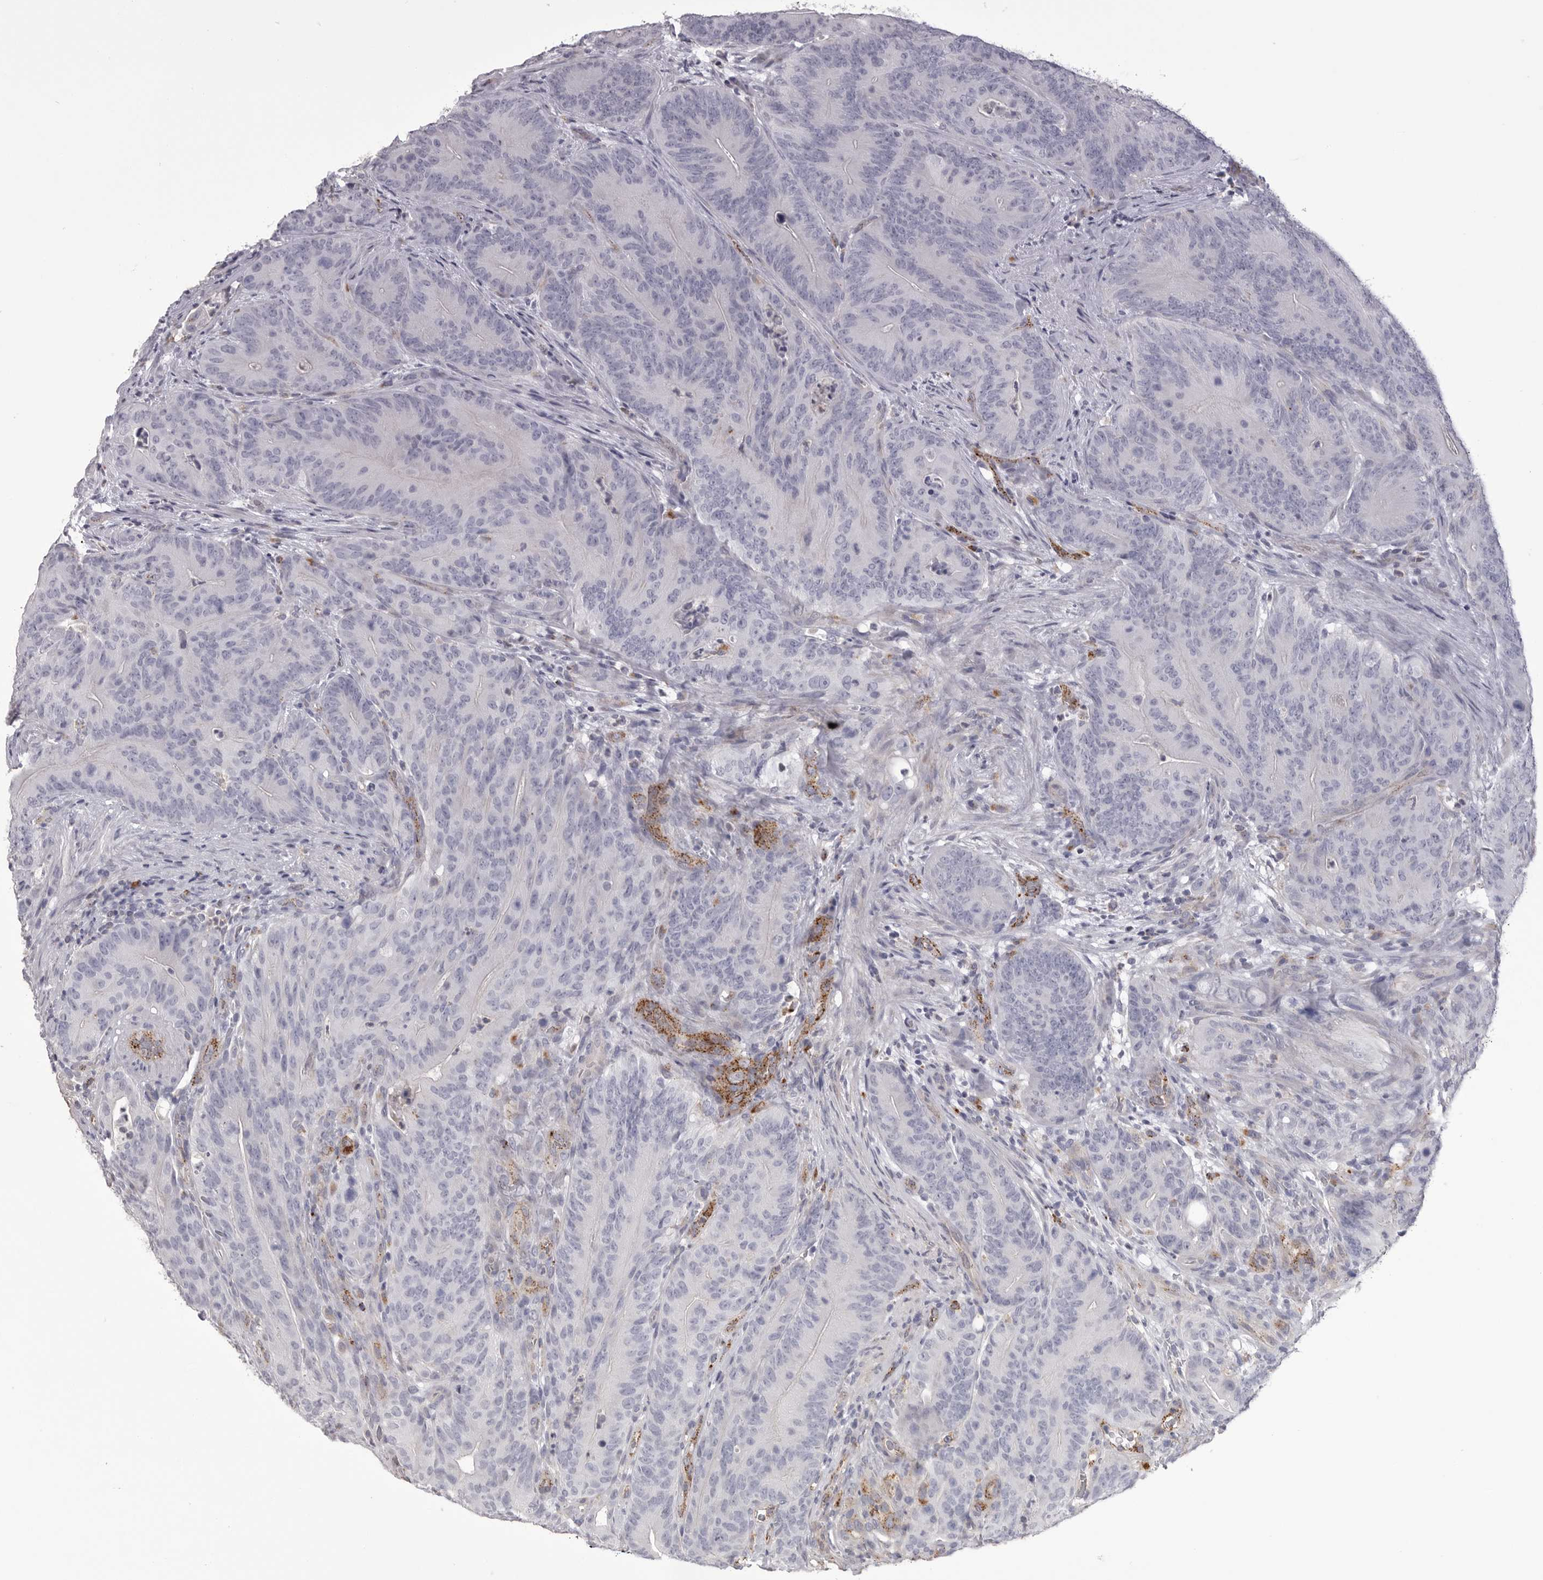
{"staining": {"intensity": "negative", "quantity": "none", "location": "none"}, "tissue": "colorectal cancer", "cell_type": "Tumor cells", "image_type": "cancer", "snomed": [{"axis": "morphology", "description": "Normal tissue, NOS"}, {"axis": "topography", "description": "Colon"}], "caption": "The immunohistochemistry (IHC) photomicrograph has no significant positivity in tumor cells of colorectal cancer tissue. The staining is performed using DAB brown chromogen with nuclei counter-stained in using hematoxylin.", "gene": "PSPN", "patient": {"sex": "female", "age": 82}}